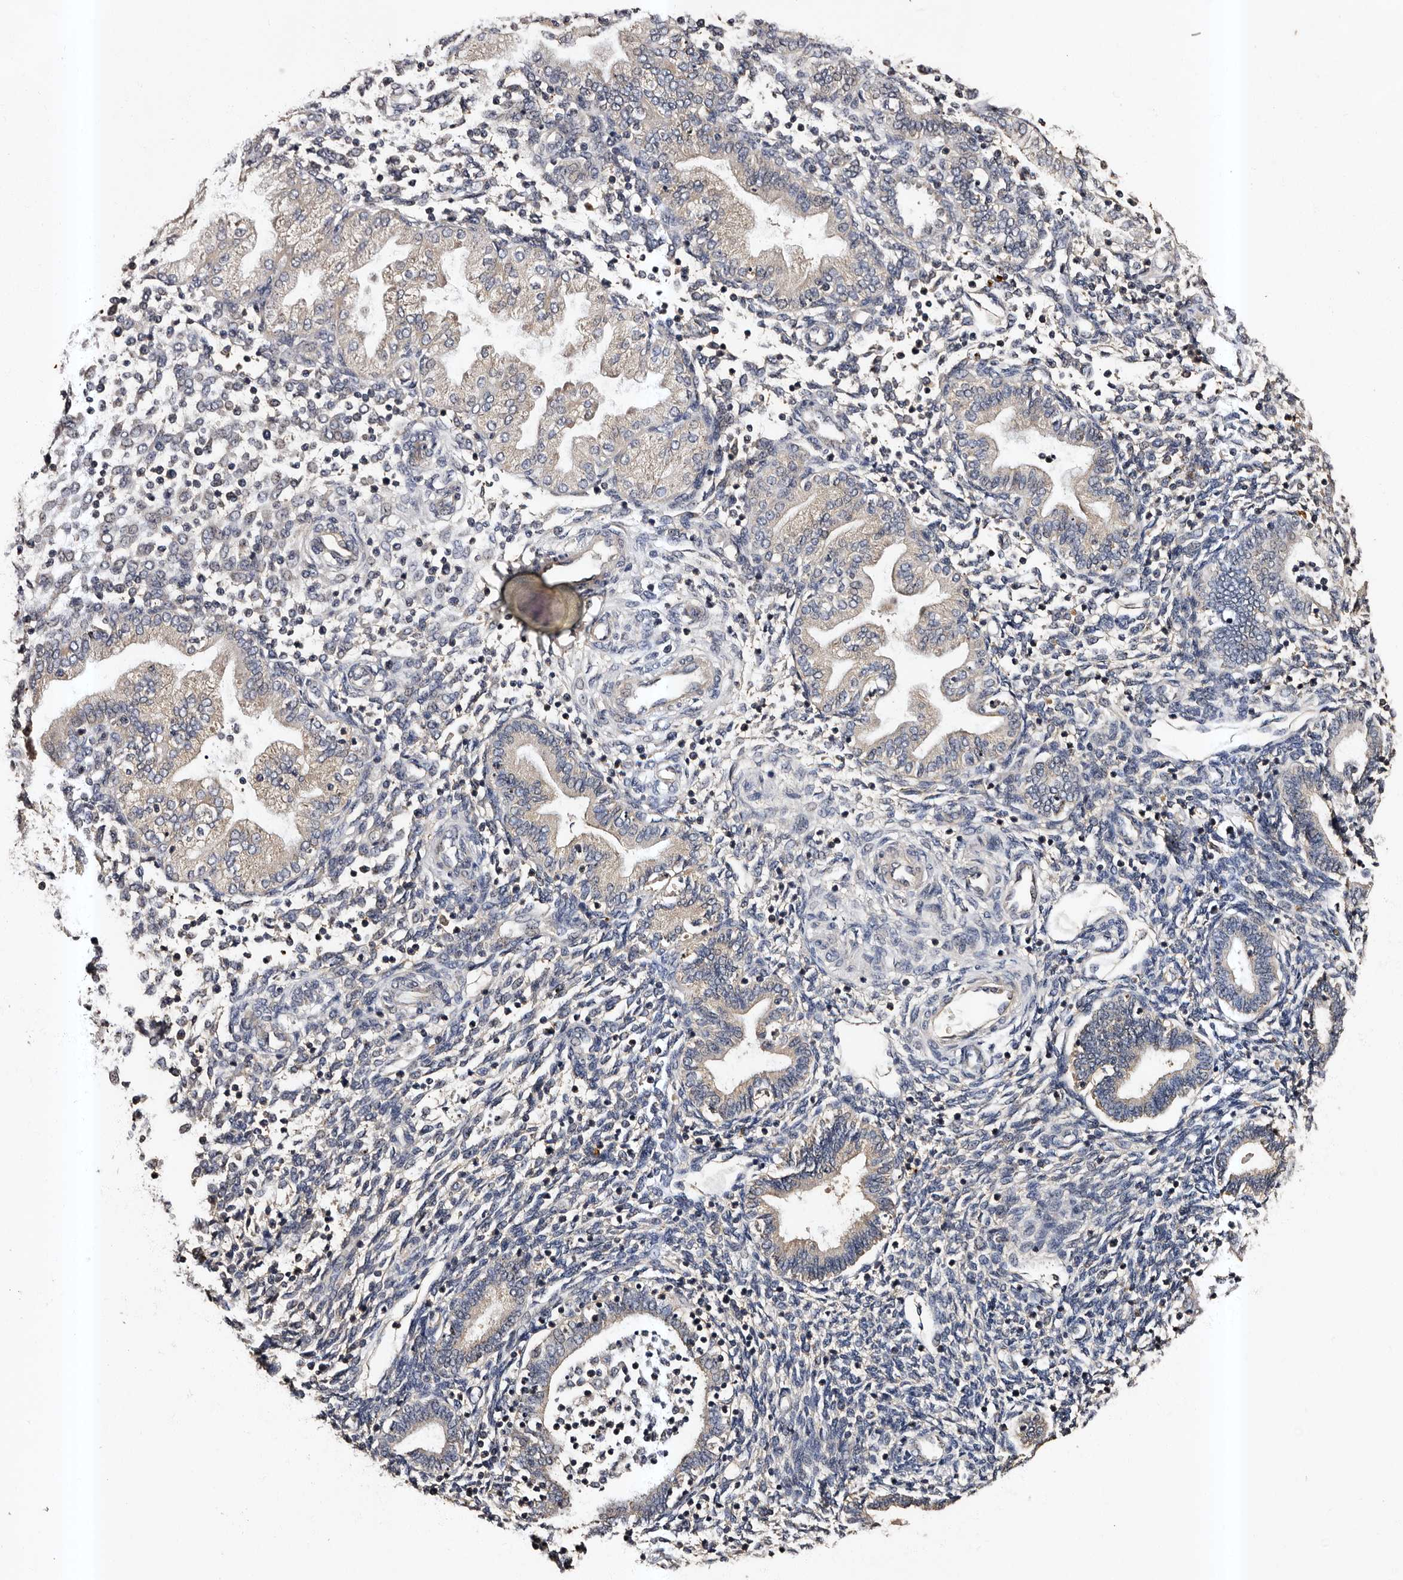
{"staining": {"intensity": "negative", "quantity": "none", "location": "none"}, "tissue": "endometrium", "cell_type": "Cells in endometrial stroma", "image_type": "normal", "snomed": [{"axis": "morphology", "description": "Normal tissue, NOS"}, {"axis": "topography", "description": "Endometrium"}], "caption": "DAB immunohistochemical staining of benign endometrium exhibits no significant positivity in cells in endometrial stroma.", "gene": "ADCK5", "patient": {"sex": "female", "age": 53}}